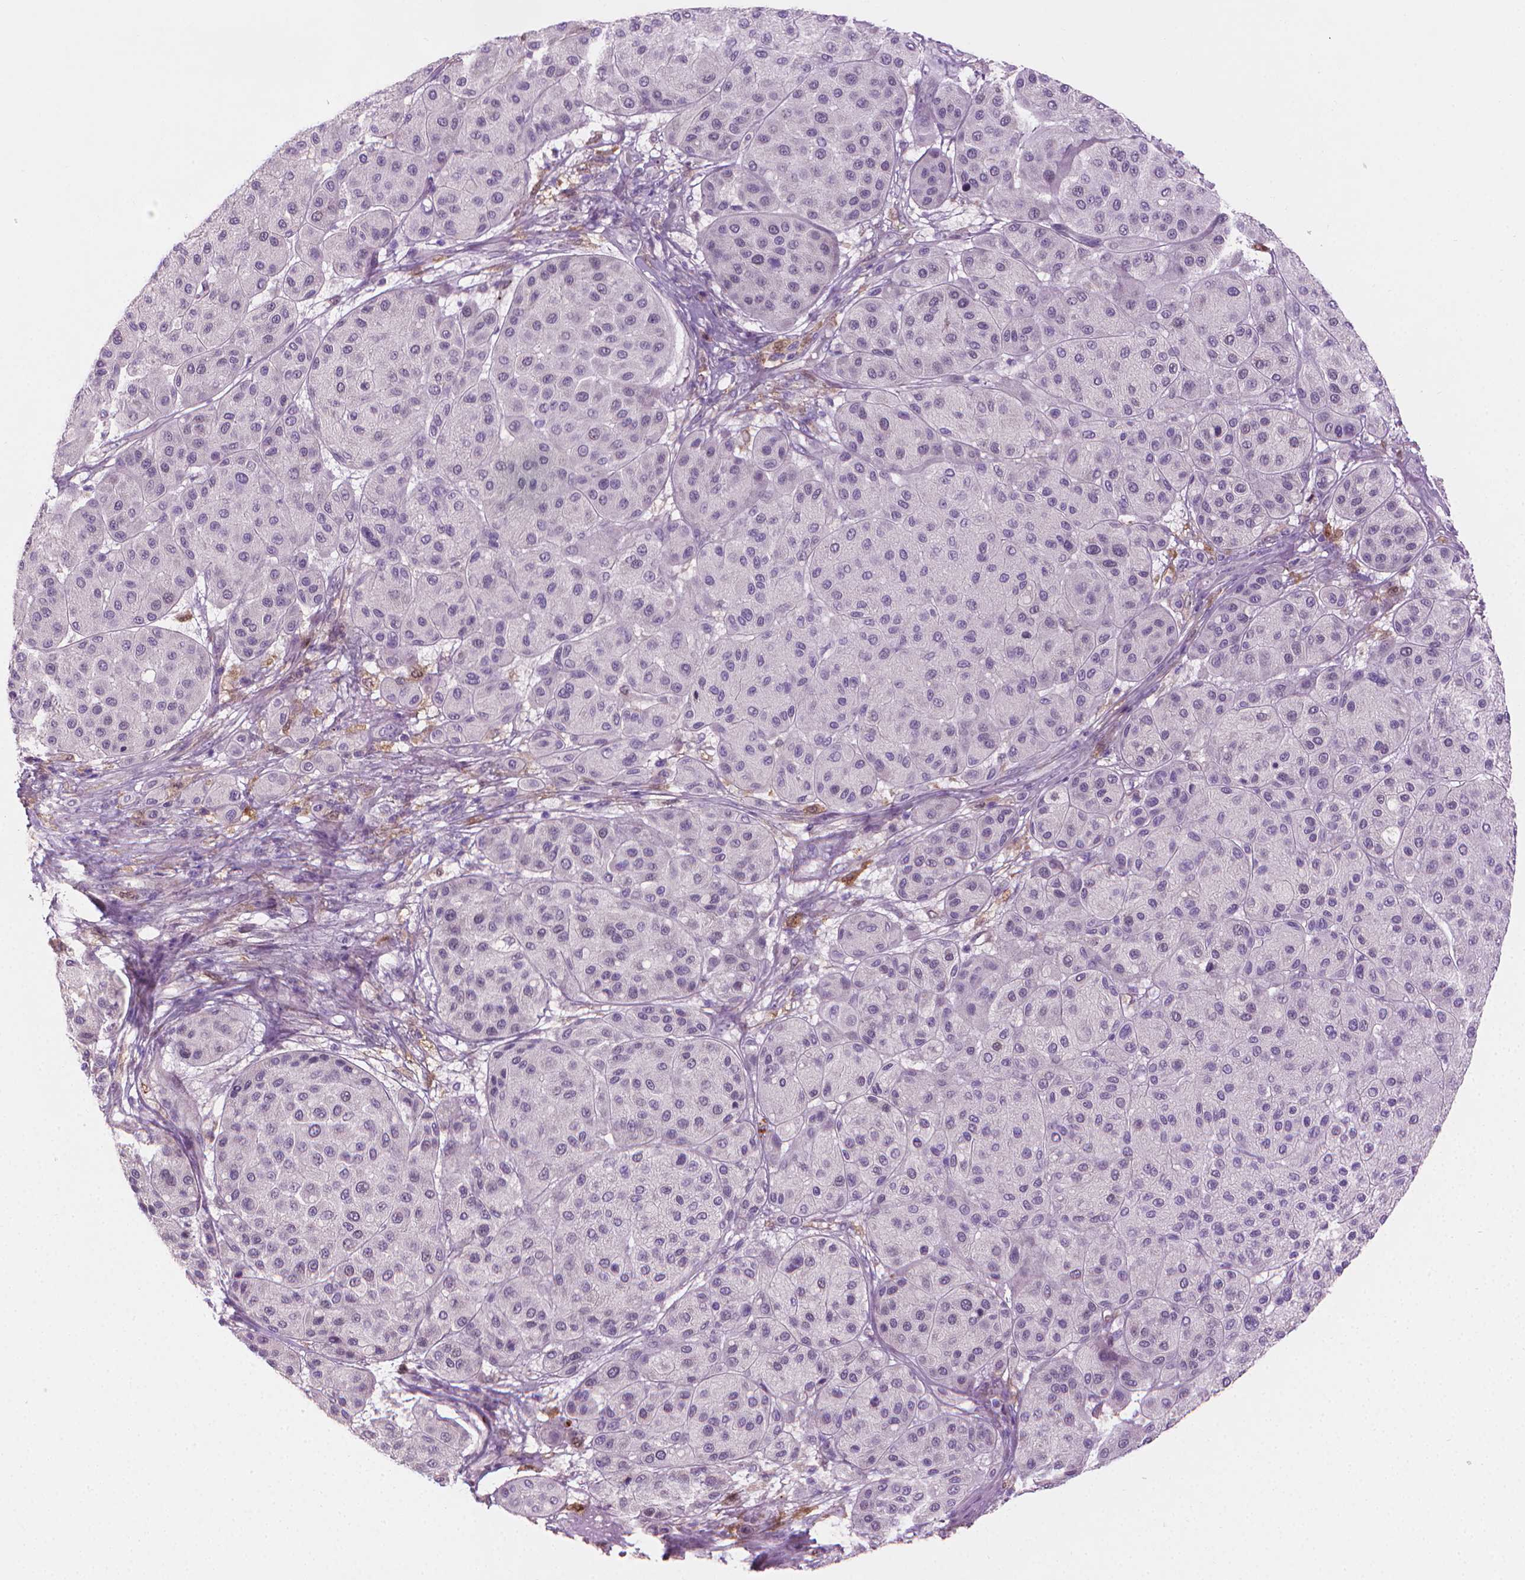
{"staining": {"intensity": "negative", "quantity": "none", "location": "none"}, "tissue": "melanoma", "cell_type": "Tumor cells", "image_type": "cancer", "snomed": [{"axis": "morphology", "description": "Malignant melanoma, Metastatic site"}, {"axis": "topography", "description": "Smooth muscle"}], "caption": "An IHC micrograph of melanoma is shown. There is no staining in tumor cells of melanoma.", "gene": "GSDMA", "patient": {"sex": "male", "age": 41}}